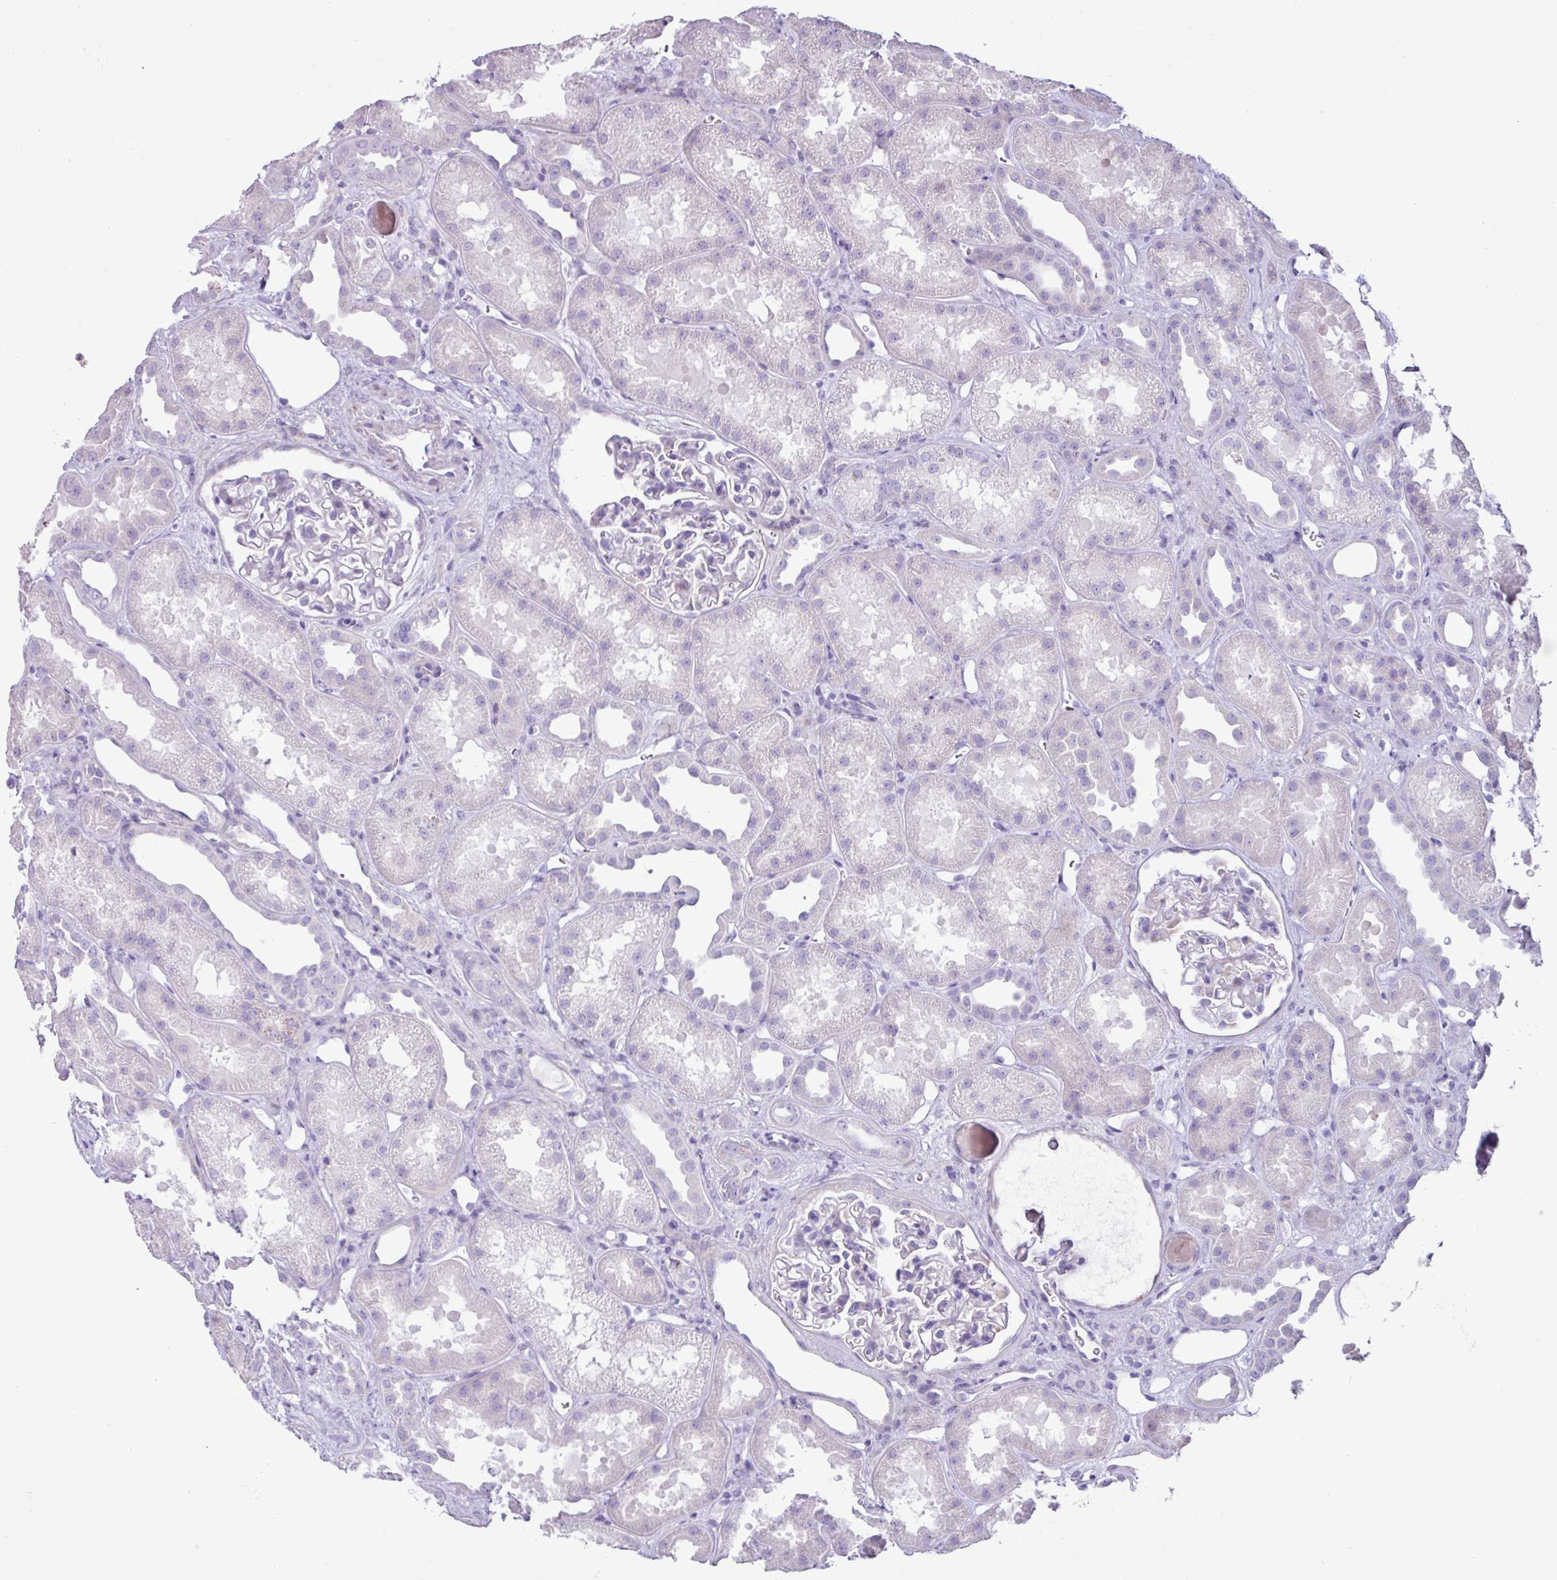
{"staining": {"intensity": "negative", "quantity": "none", "location": "none"}, "tissue": "kidney", "cell_type": "Cells in glomeruli", "image_type": "normal", "snomed": [{"axis": "morphology", "description": "Normal tissue, NOS"}, {"axis": "topography", "description": "Kidney"}], "caption": "Immunohistochemistry (IHC) of unremarkable kidney reveals no expression in cells in glomeruli.", "gene": "PPP1R35", "patient": {"sex": "male", "age": 61}}